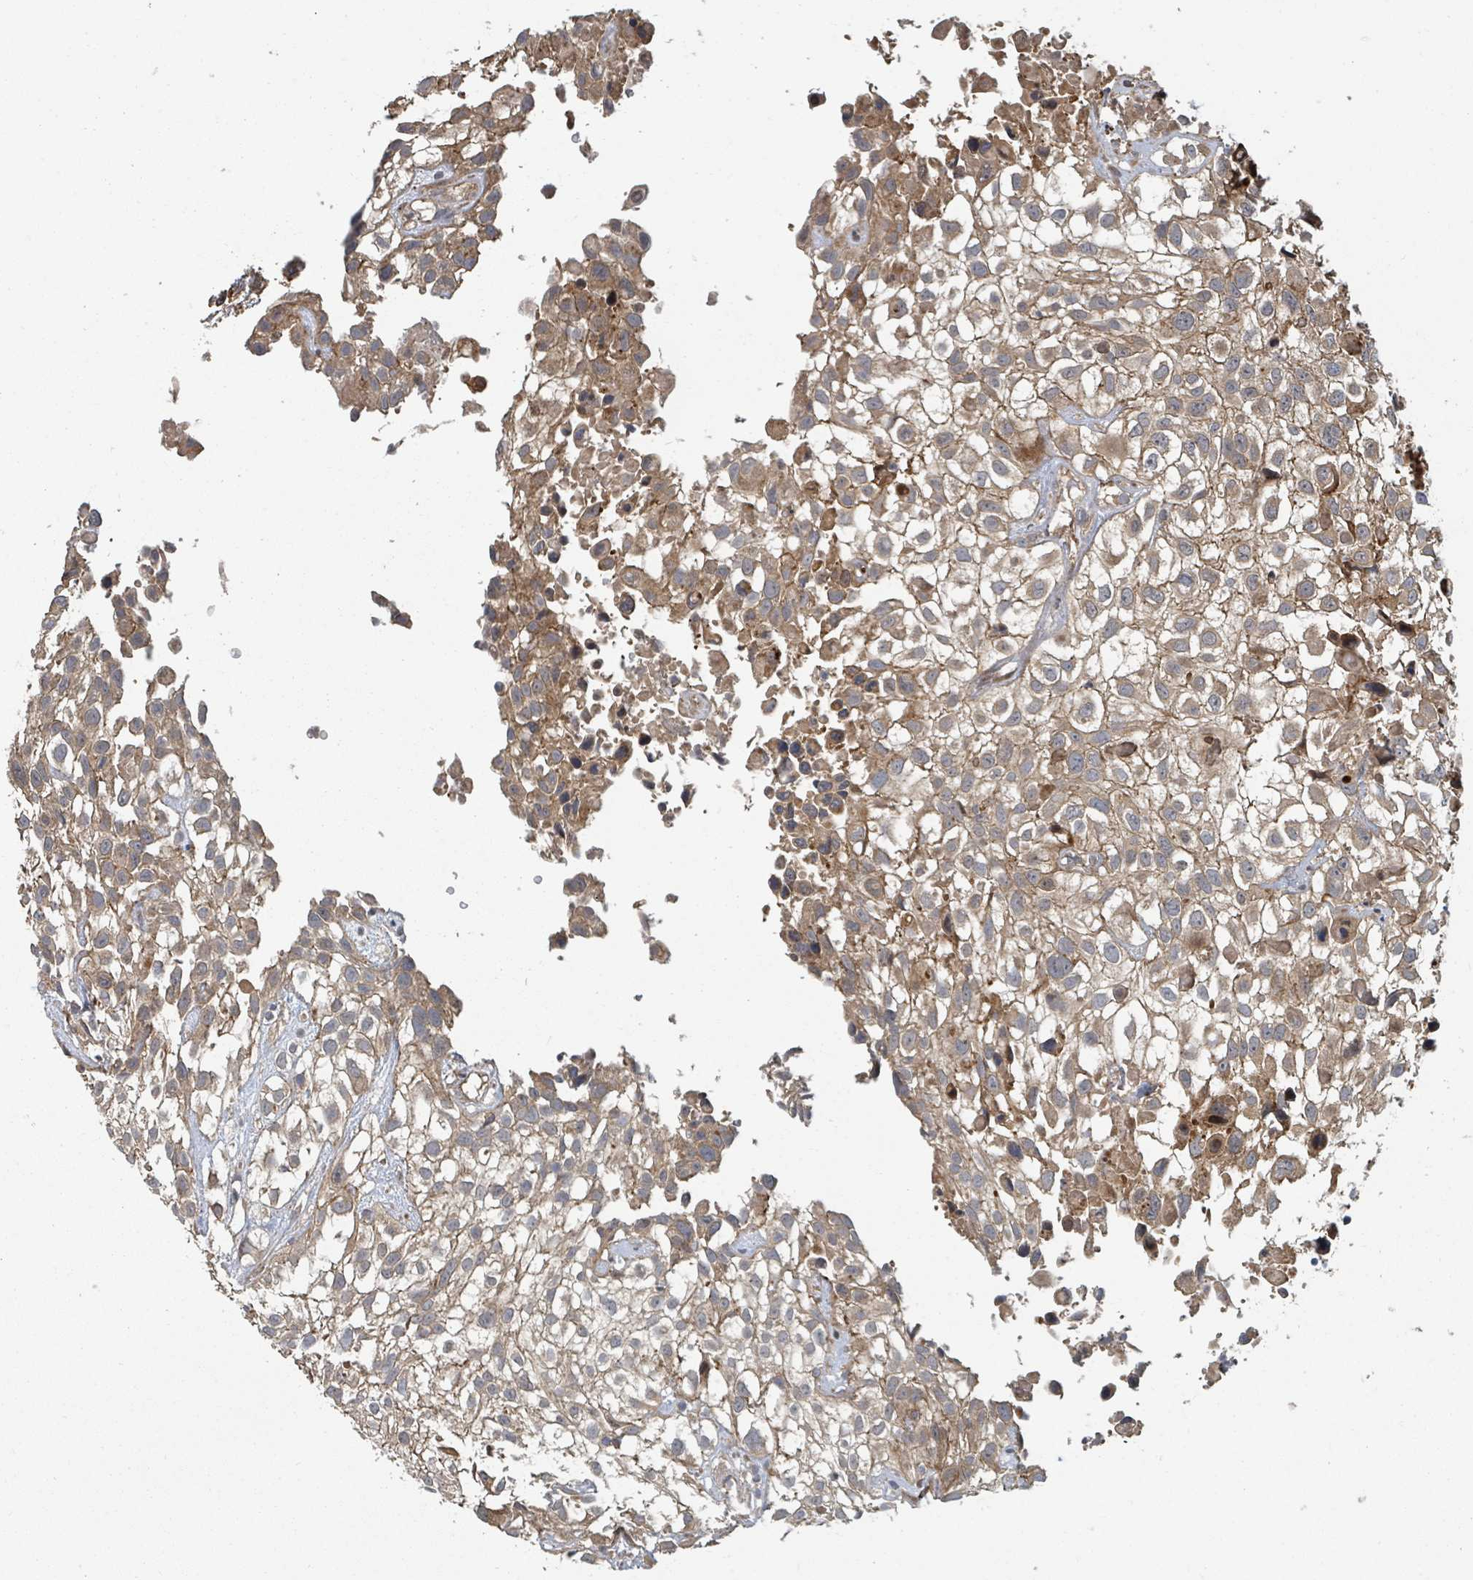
{"staining": {"intensity": "moderate", "quantity": "25%-75%", "location": "cytoplasmic/membranous"}, "tissue": "urothelial cancer", "cell_type": "Tumor cells", "image_type": "cancer", "snomed": [{"axis": "morphology", "description": "Urothelial carcinoma, High grade"}, {"axis": "topography", "description": "Urinary bladder"}], "caption": "Immunohistochemical staining of human urothelial cancer reveals medium levels of moderate cytoplasmic/membranous protein expression in approximately 25%-75% of tumor cells. Nuclei are stained in blue.", "gene": "DPM1", "patient": {"sex": "male", "age": 56}}